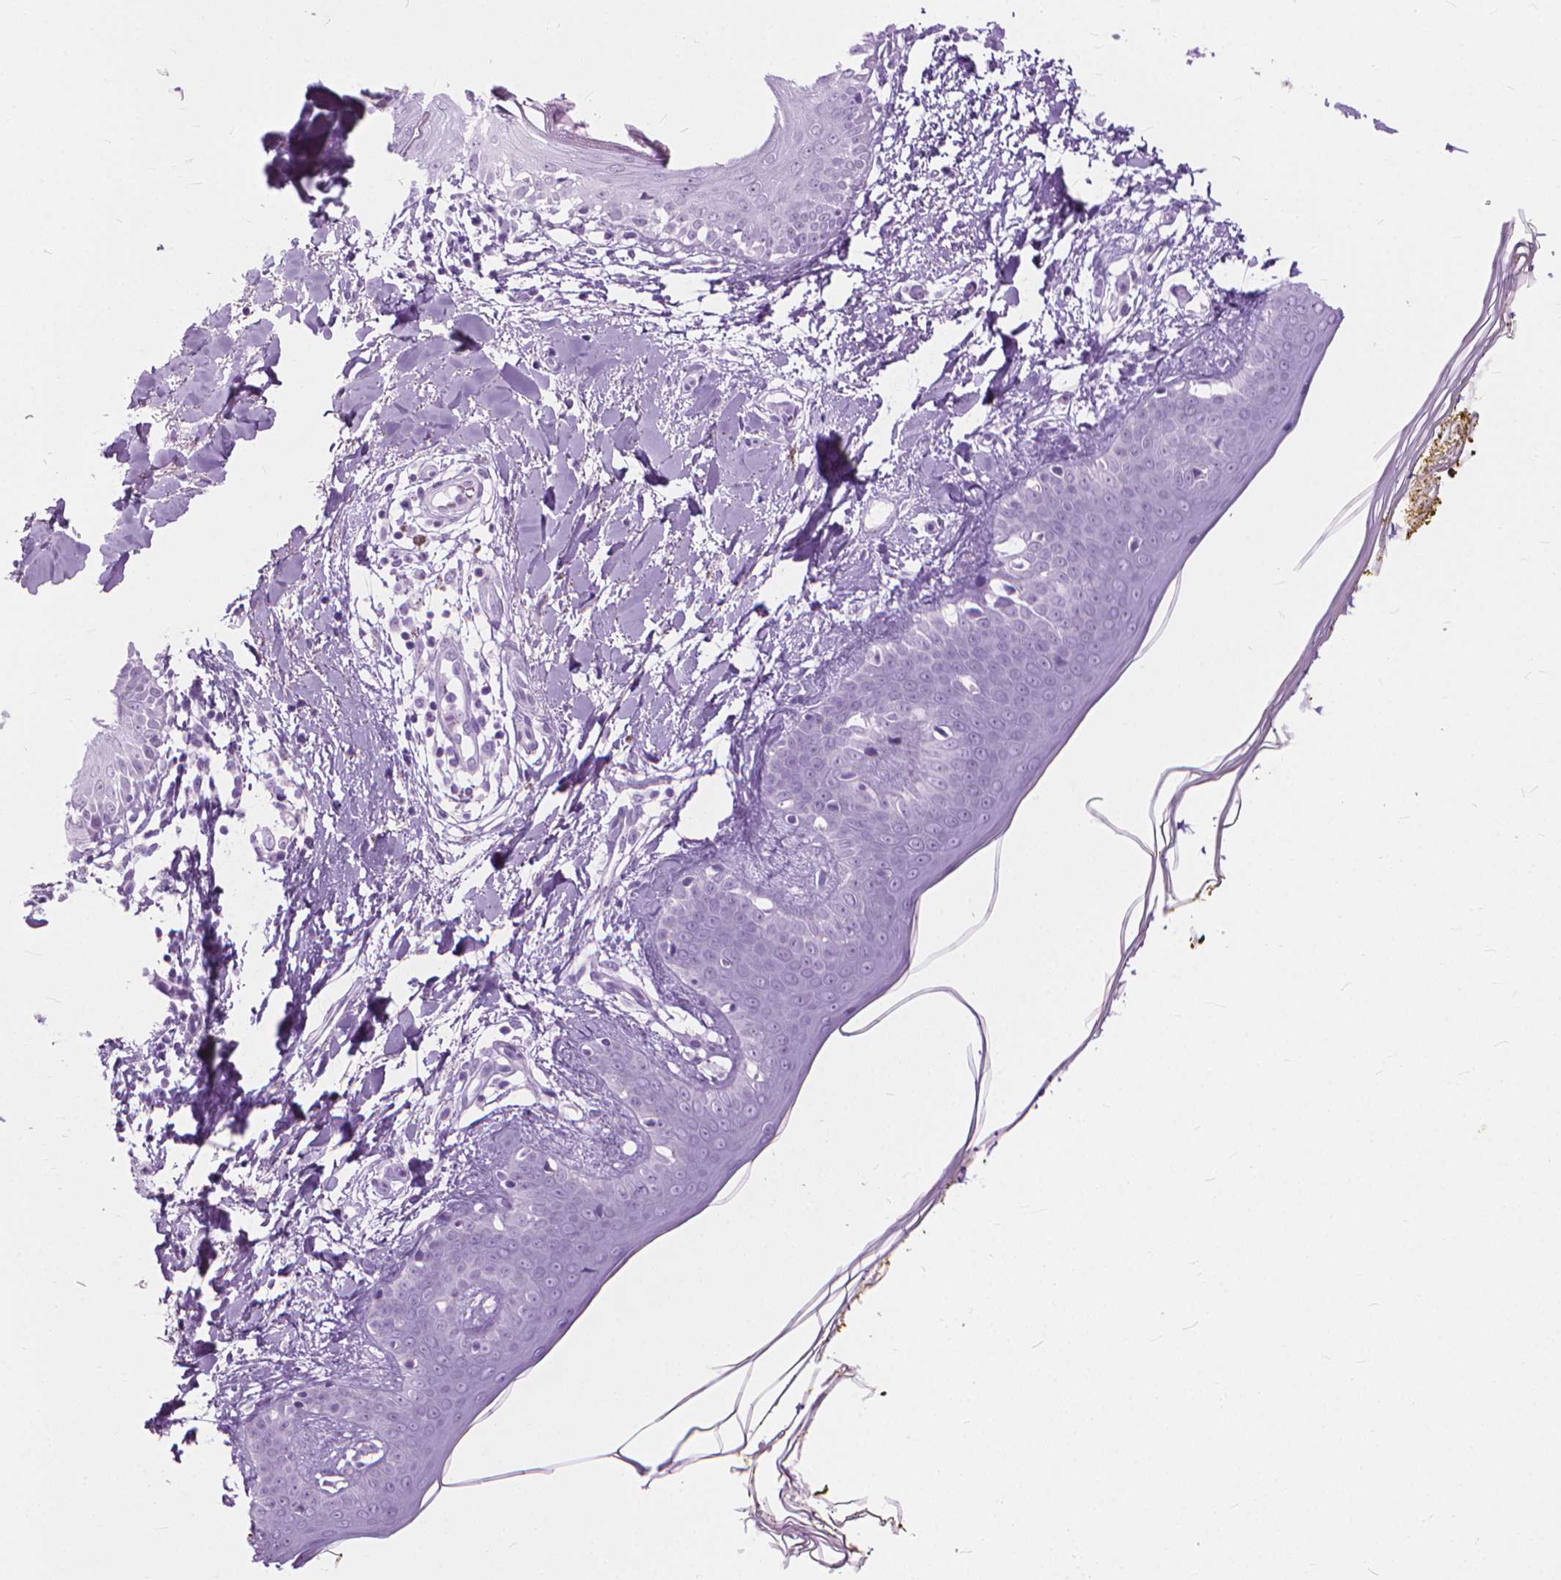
{"staining": {"intensity": "negative", "quantity": "none", "location": "none"}, "tissue": "skin", "cell_type": "Fibroblasts", "image_type": "normal", "snomed": [{"axis": "morphology", "description": "Normal tissue, NOS"}, {"axis": "topography", "description": "Skin"}], "caption": "A histopathology image of human skin is negative for staining in fibroblasts. (DAB immunohistochemistry with hematoxylin counter stain).", "gene": "HTR2B", "patient": {"sex": "female", "age": 34}}